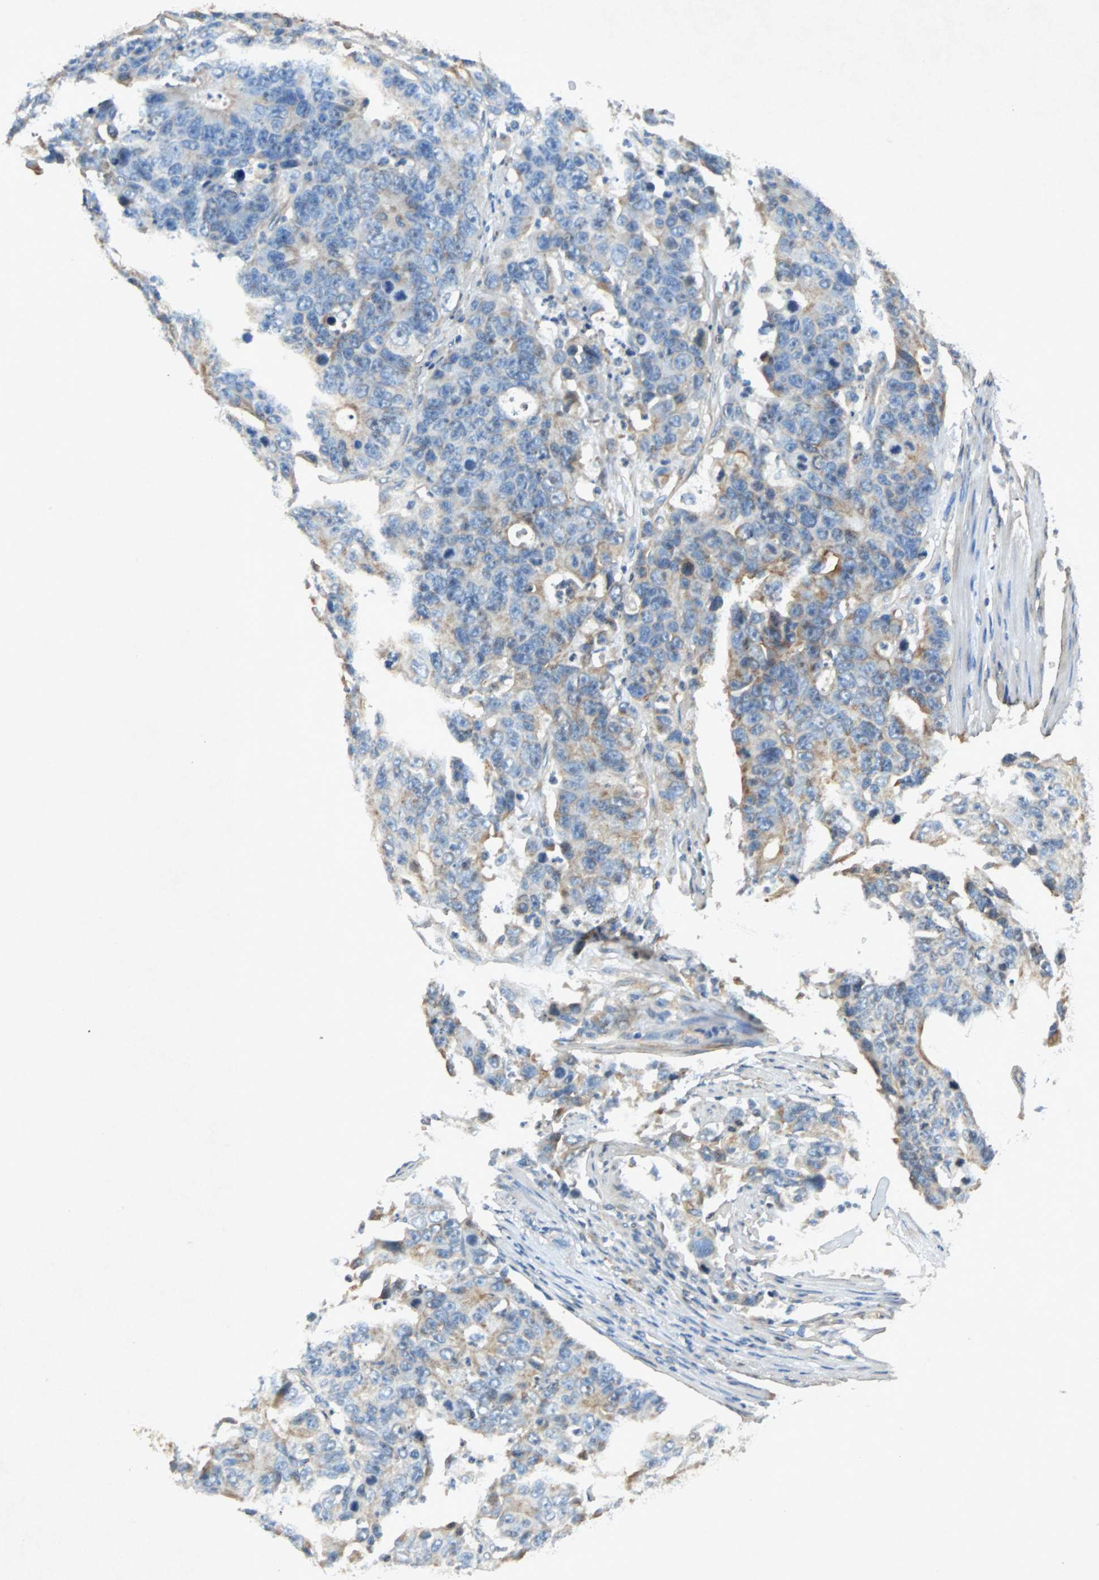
{"staining": {"intensity": "weak", "quantity": "25%-75%", "location": "cytoplasmic/membranous"}, "tissue": "colorectal cancer", "cell_type": "Tumor cells", "image_type": "cancer", "snomed": [{"axis": "morphology", "description": "Adenocarcinoma, NOS"}, {"axis": "topography", "description": "Colon"}], "caption": "Colorectal cancer (adenocarcinoma) tissue shows weak cytoplasmic/membranous positivity in about 25%-75% of tumor cells, visualized by immunohistochemistry.", "gene": "TUBA4A", "patient": {"sex": "female", "age": 86}}